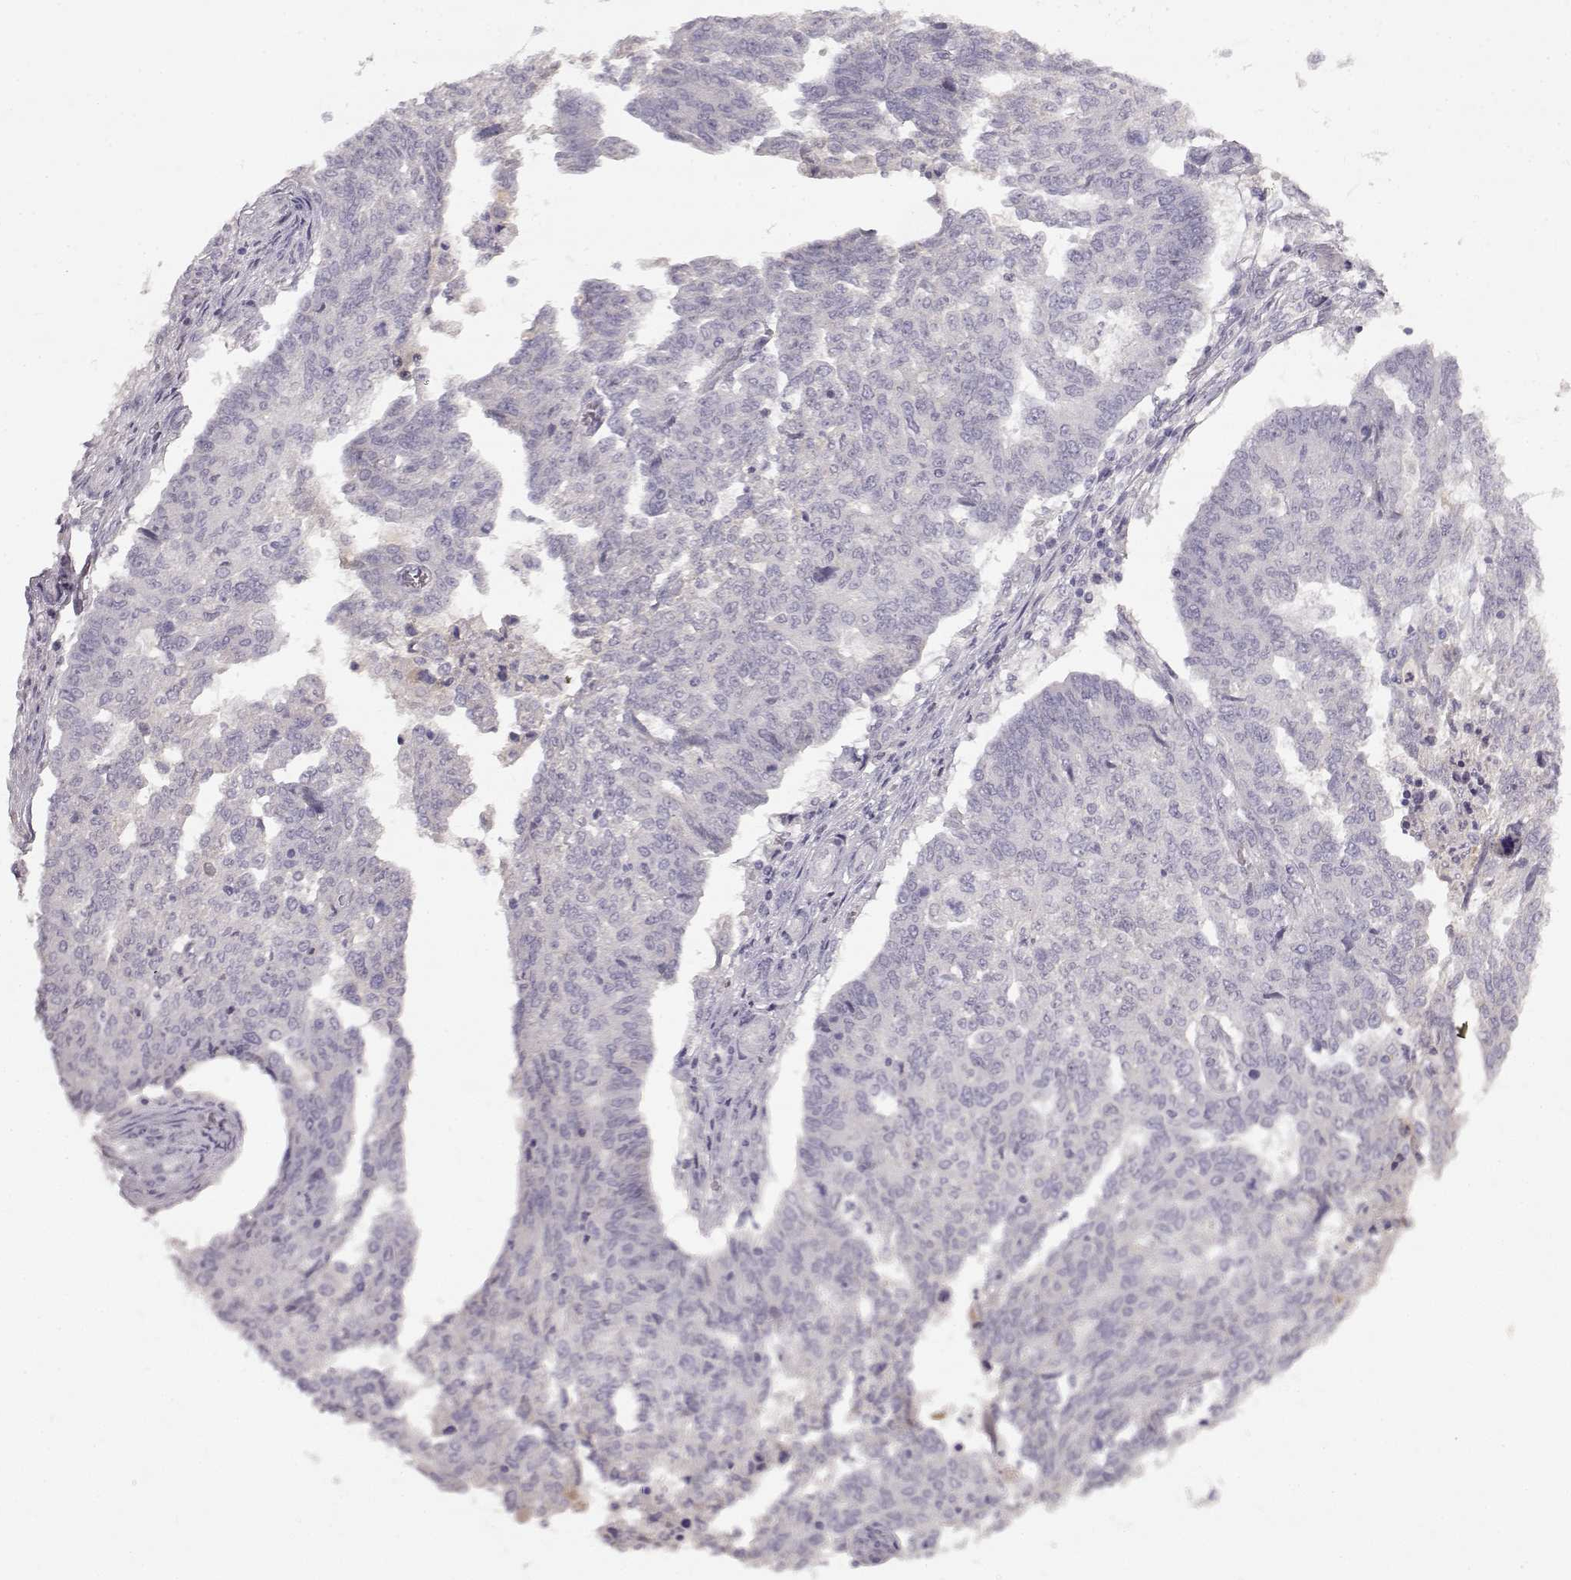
{"staining": {"intensity": "negative", "quantity": "none", "location": "none"}, "tissue": "ovarian cancer", "cell_type": "Tumor cells", "image_type": "cancer", "snomed": [{"axis": "morphology", "description": "Cystadenocarcinoma, serous, NOS"}, {"axis": "topography", "description": "Ovary"}], "caption": "High magnification brightfield microscopy of serous cystadenocarcinoma (ovarian) stained with DAB (3,3'-diaminobenzidine) (brown) and counterstained with hematoxylin (blue): tumor cells show no significant staining. (DAB (3,3'-diaminobenzidine) immunohistochemistry (IHC) visualized using brightfield microscopy, high magnification).", "gene": "SPAG17", "patient": {"sex": "female", "age": 67}}